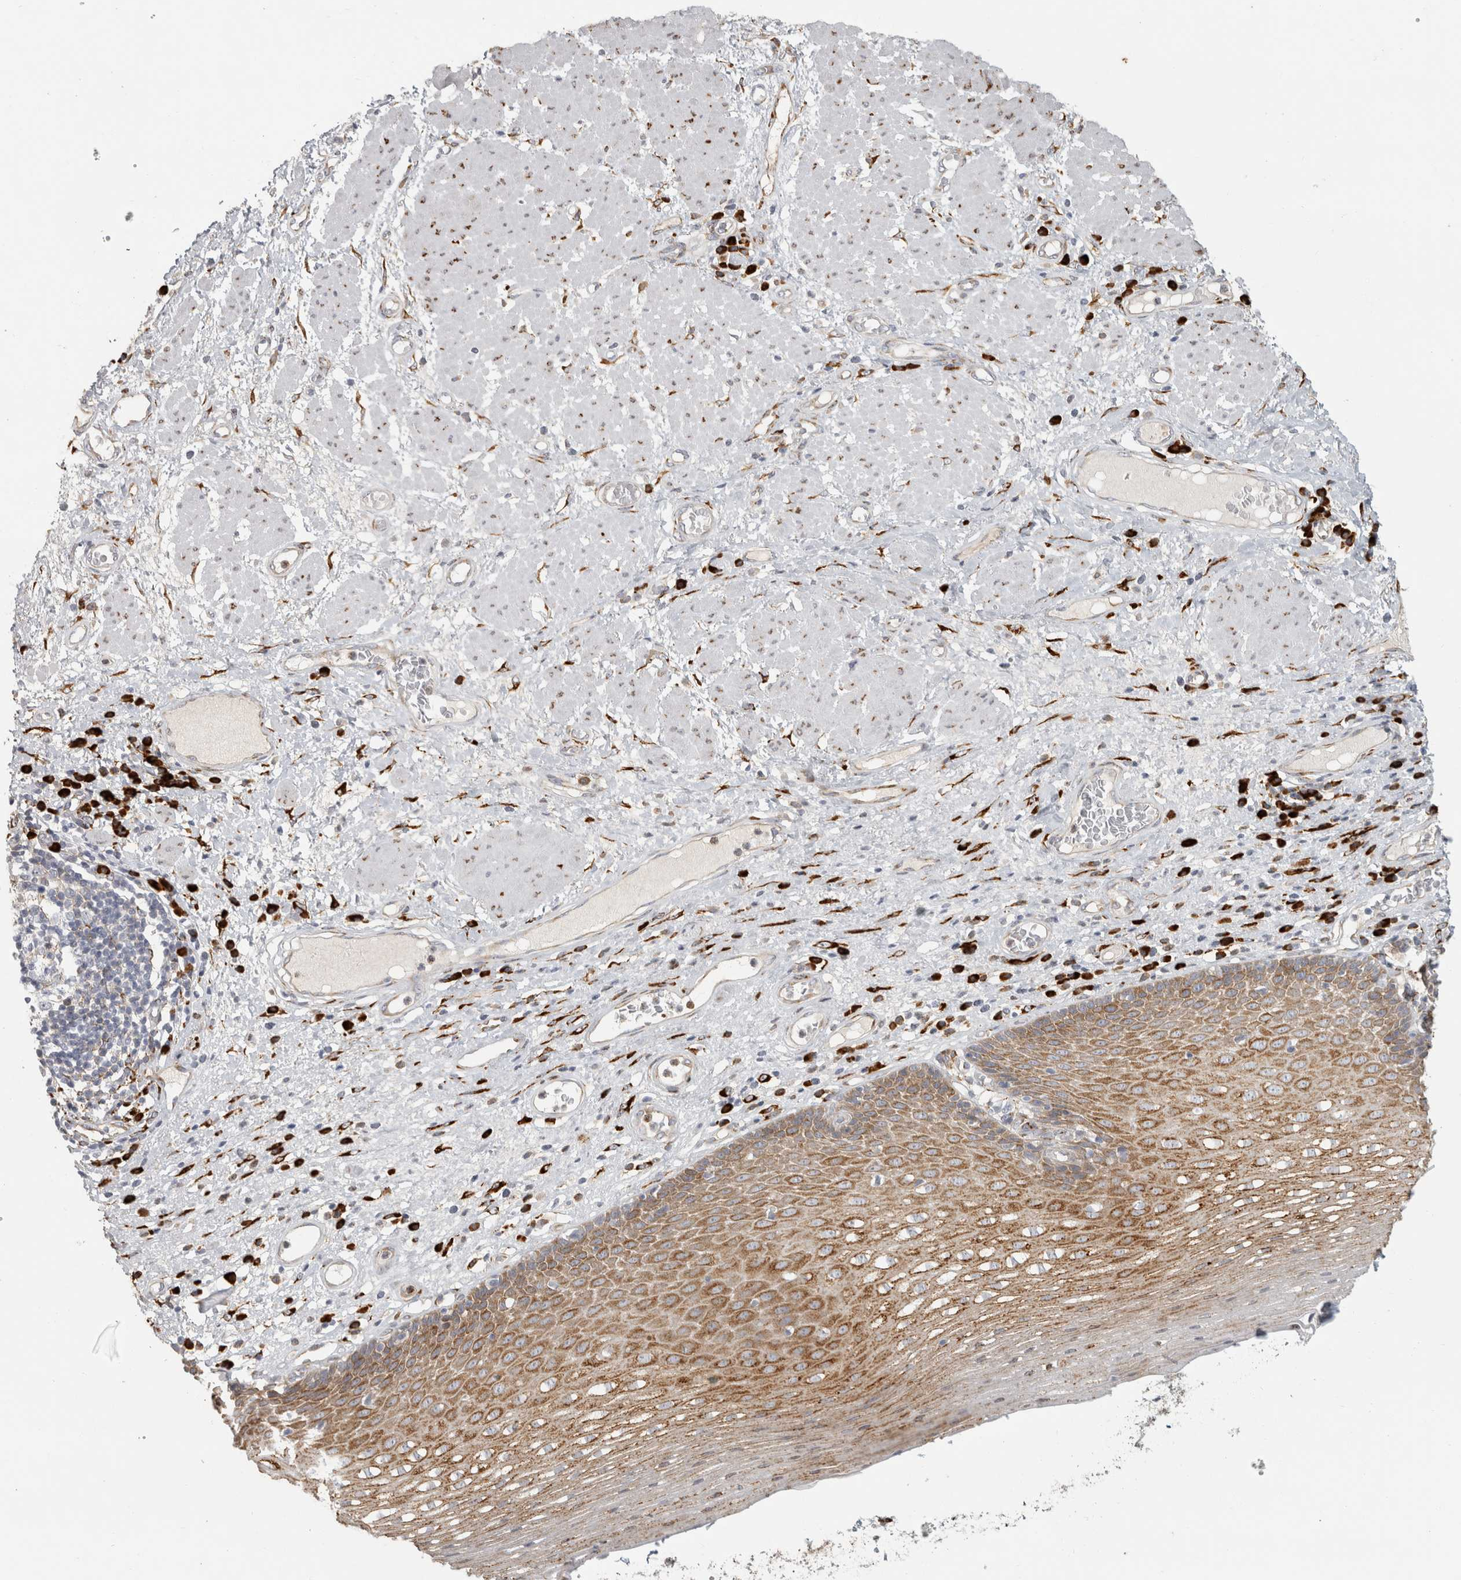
{"staining": {"intensity": "moderate", "quantity": "25%-75%", "location": "cytoplasmic/membranous"}, "tissue": "esophagus", "cell_type": "Squamous epithelial cells", "image_type": "normal", "snomed": [{"axis": "morphology", "description": "Normal tissue, NOS"}, {"axis": "morphology", "description": "Adenocarcinoma, NOS"}, {"axis": "topography", "description": "Esophagus"}], "caption": "Normal esophagus reveals moderate cytoplasmic/membranous expression in approximately 25%-75% of squamous epithelial cells.", "gene": "OSTN", "patient": {"sex": "male", "age": 62}}